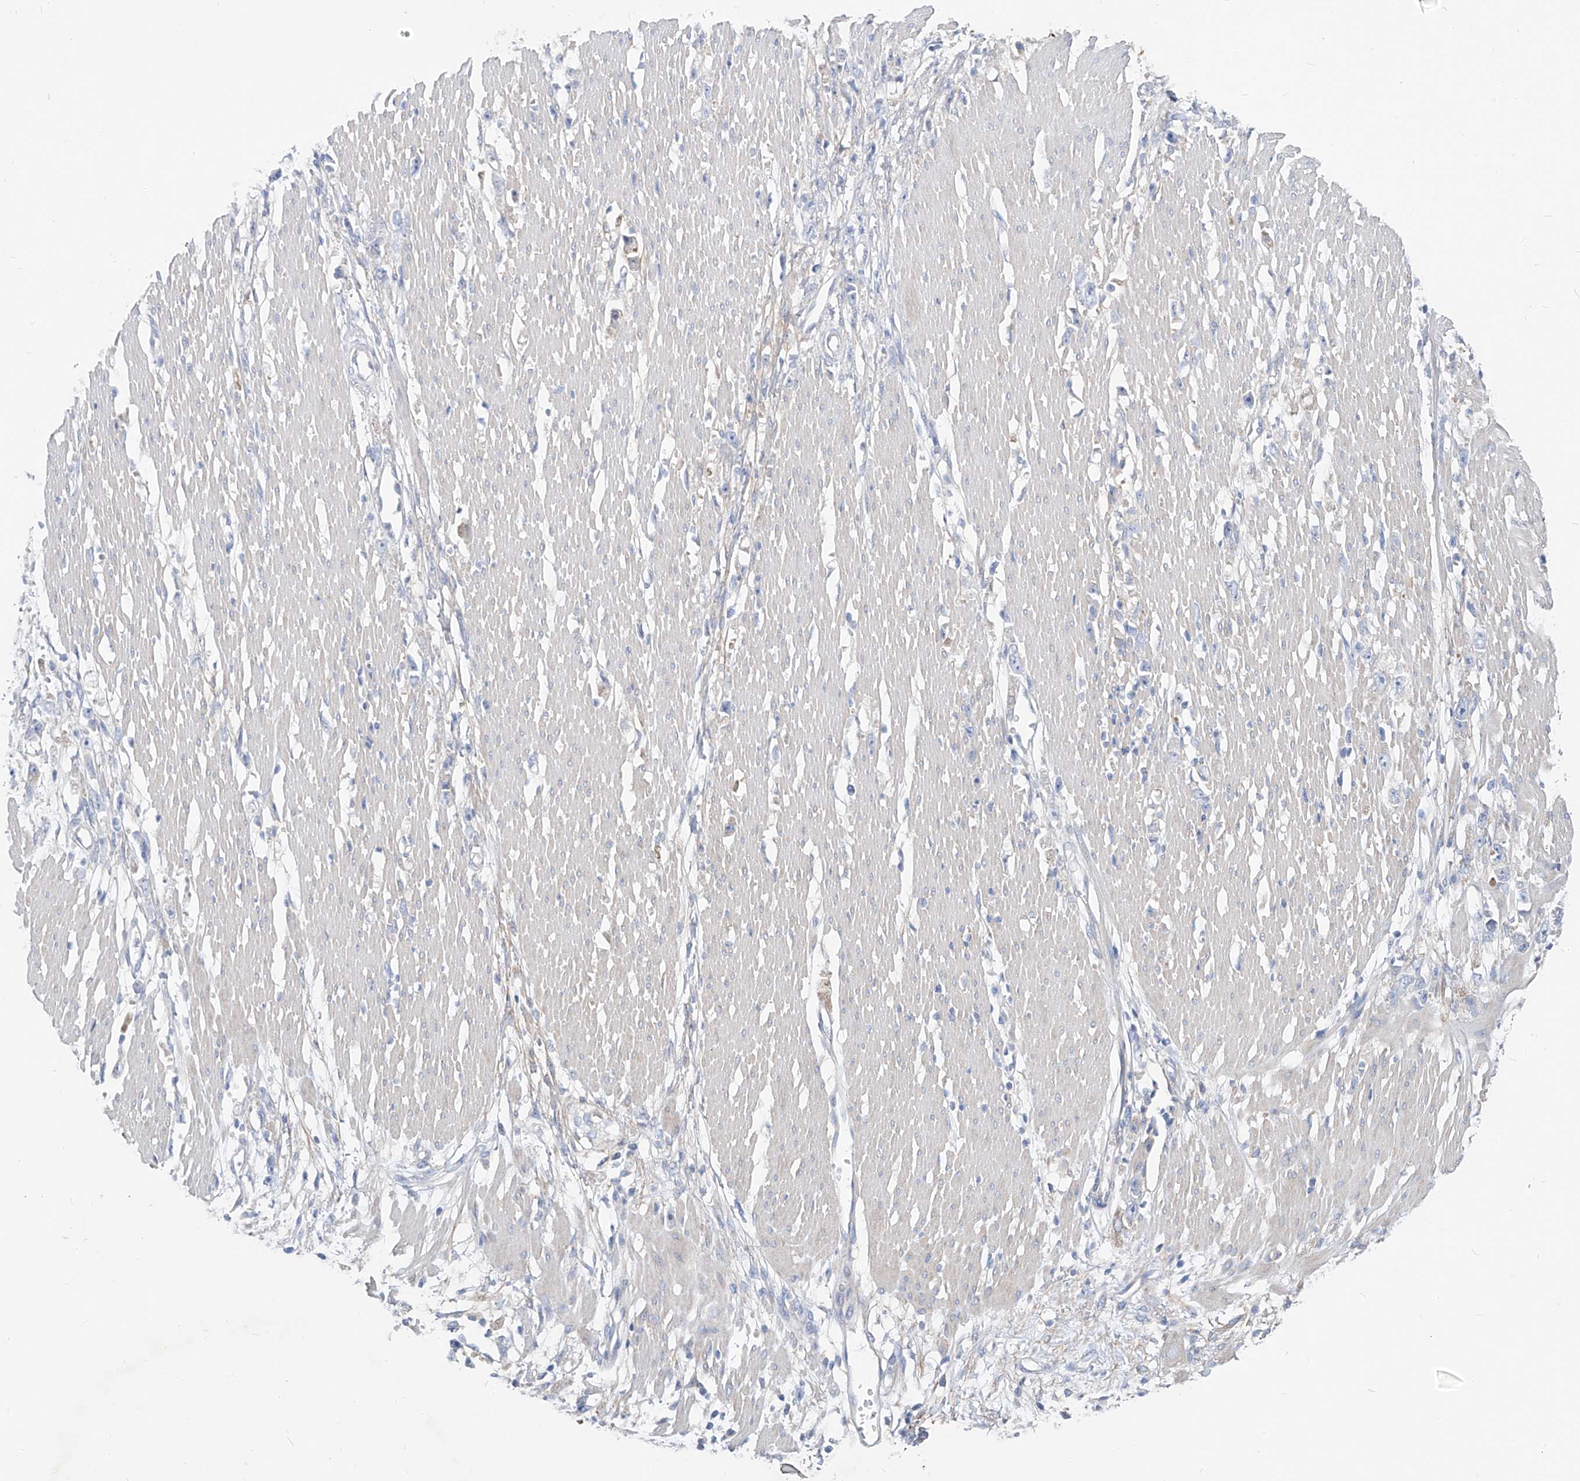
{"staining": {"intensity": "negative", "quantity": "none", "location": "none"}, "tissue": "stomach cancer", "cell_type": "Tumor cells", "image_type": "cancer", "snomed": [{"axis": "morphology", "description": "Adenocarcinoma, NOS"}, {"axis": "topography", "description": "Stomach"}], "caption": "This is a micrograph of immunohistochemistry (IHC) staining of stomach cancer (adenocarcinoma), which shows no positivity in tumor cells. (DAB immunohistochemistry (IHC) visualized using brightfield microscopy, high magnification).", "gene": "UFL1", "patient": {"sex": "female", "age": 59}}